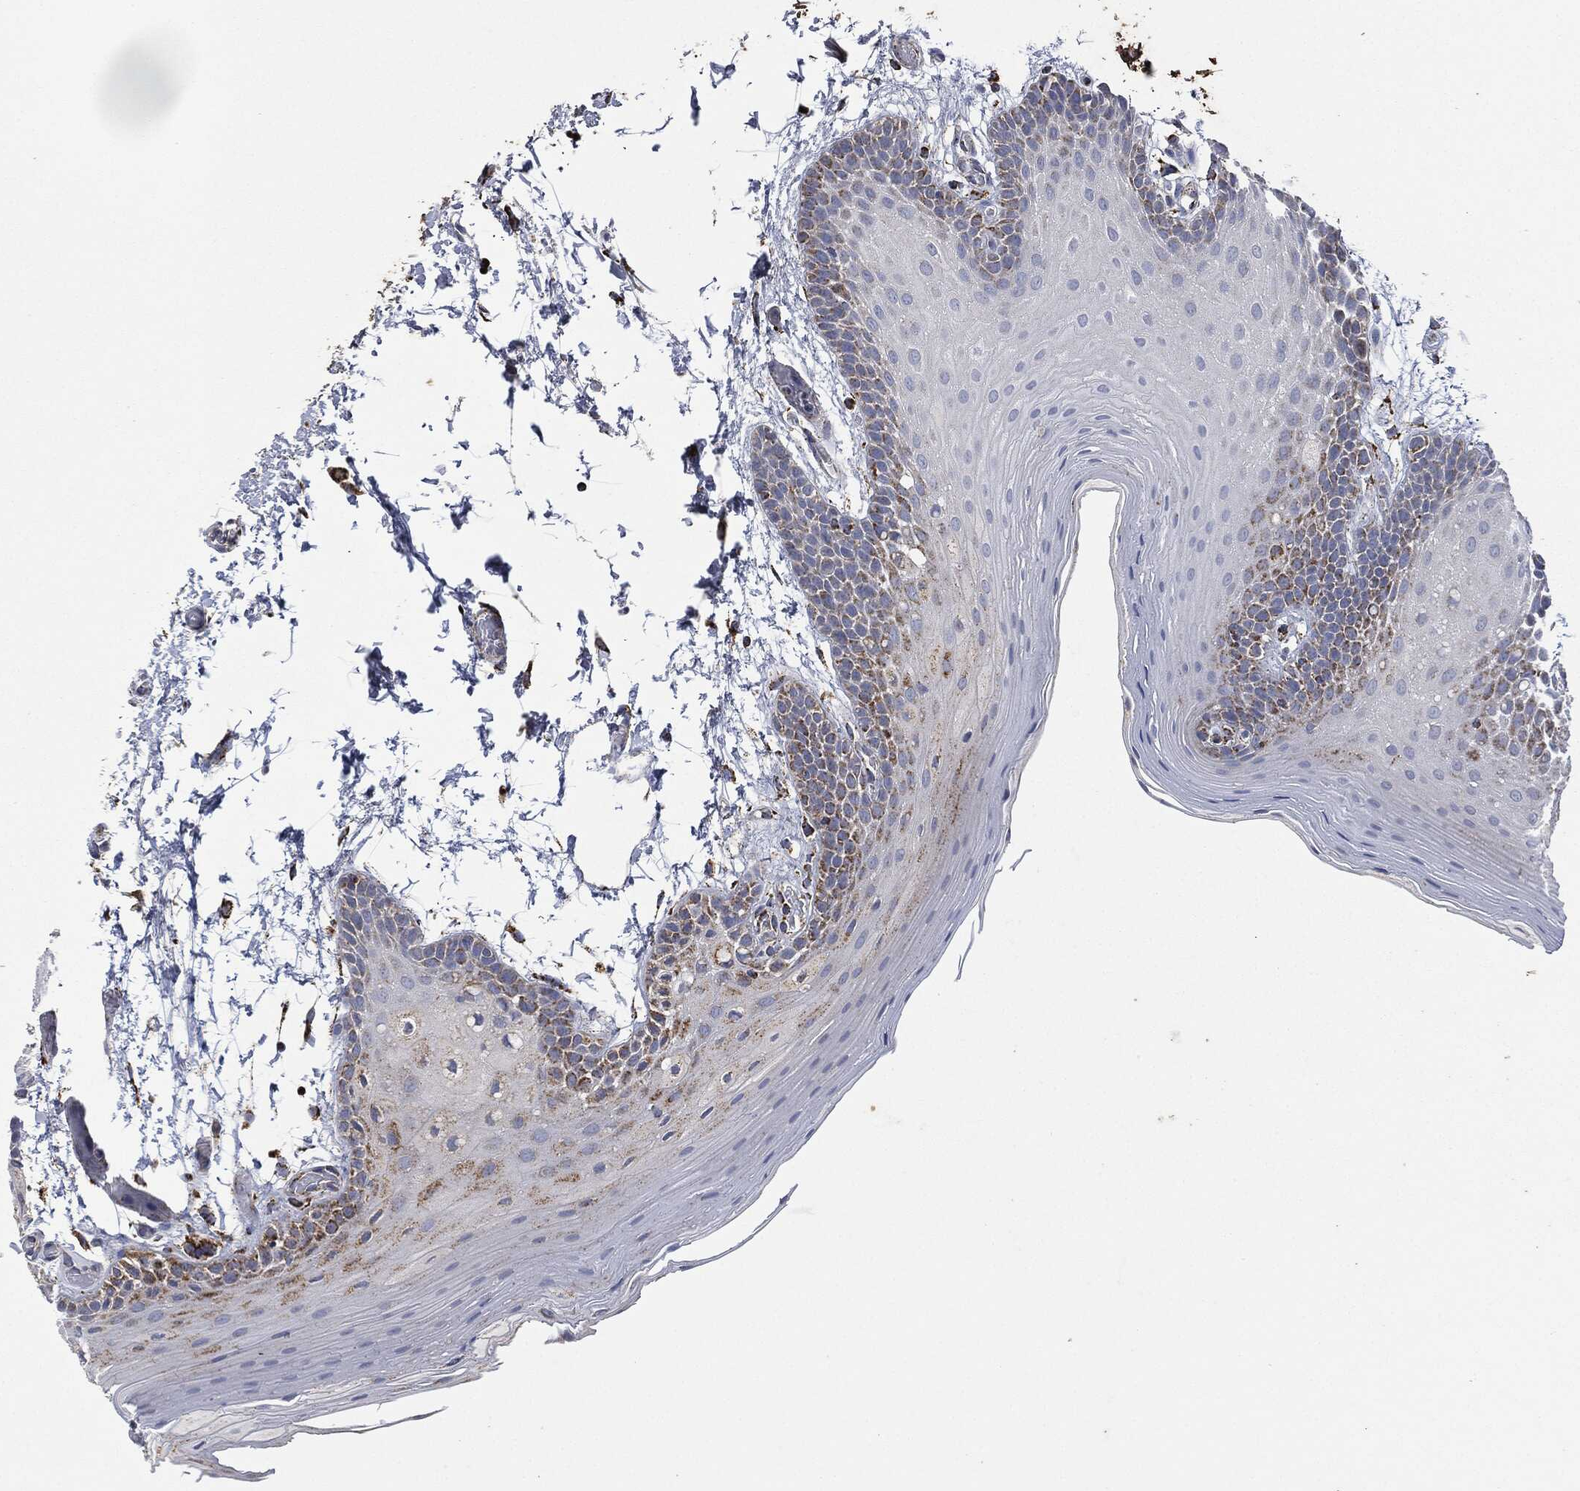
{"staining": {"intensity": "strong", "quantity": "25%-75%", "location": "cytoplasmic/membranous"}, "tissue": "oral mucosa", "cell_type": "Squamous epithelial cells", "image_type": "normal", "snomed": [{"axis": "morphology", "description": "Normal tissue, NOS"}, {"axis": "topography", "description": "Oral tissue"}], "caption": "Oral mucosa stained with DAB immunohistochemistry (IHC) displays high levels of strong cytoplasmic/membranous expression in approximately 25%-75% of squamous epithelial cells.", "gene": "RYK", "patient": {"sex": "male", "age": 62}}